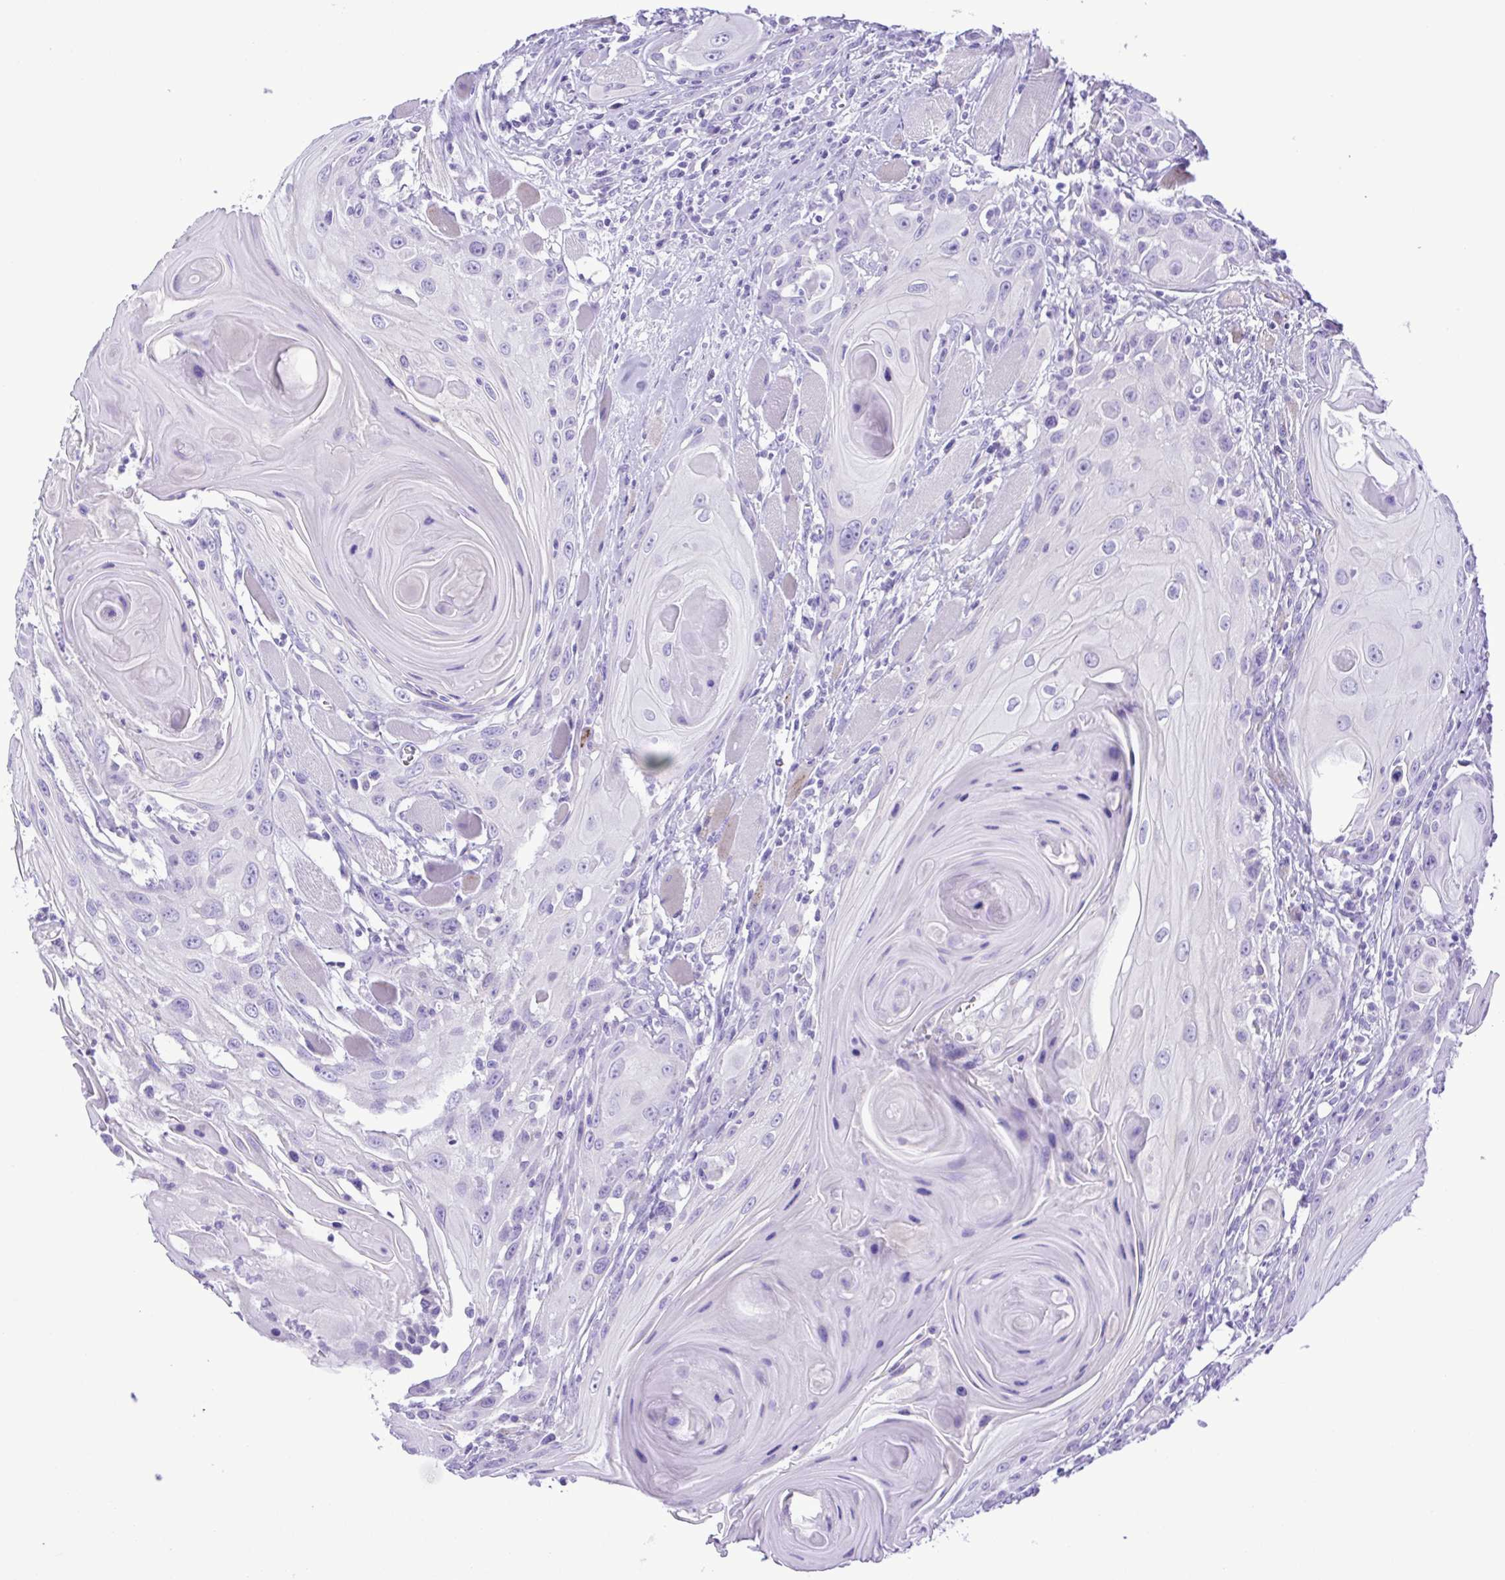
{"staining": {"intensity": "negative", "quantity": "none", "location": "none"}, "tissue": "head and neck cancer", "cell_type": "Tumor cells", "image_type": "cancer", "snomed": [{"axis": "morphology", "description": "Squamous cell carcinoma, NOS"}, {"axis": "topography", "description": "Head-Neck"}], "caption": "Protein analysis of head and neck cancer (squamous cell carcinoma) demonstrates no significant staining in tumor cells.", "gene": "SYT1", "patient": {"sex": "female", "age": 80}}